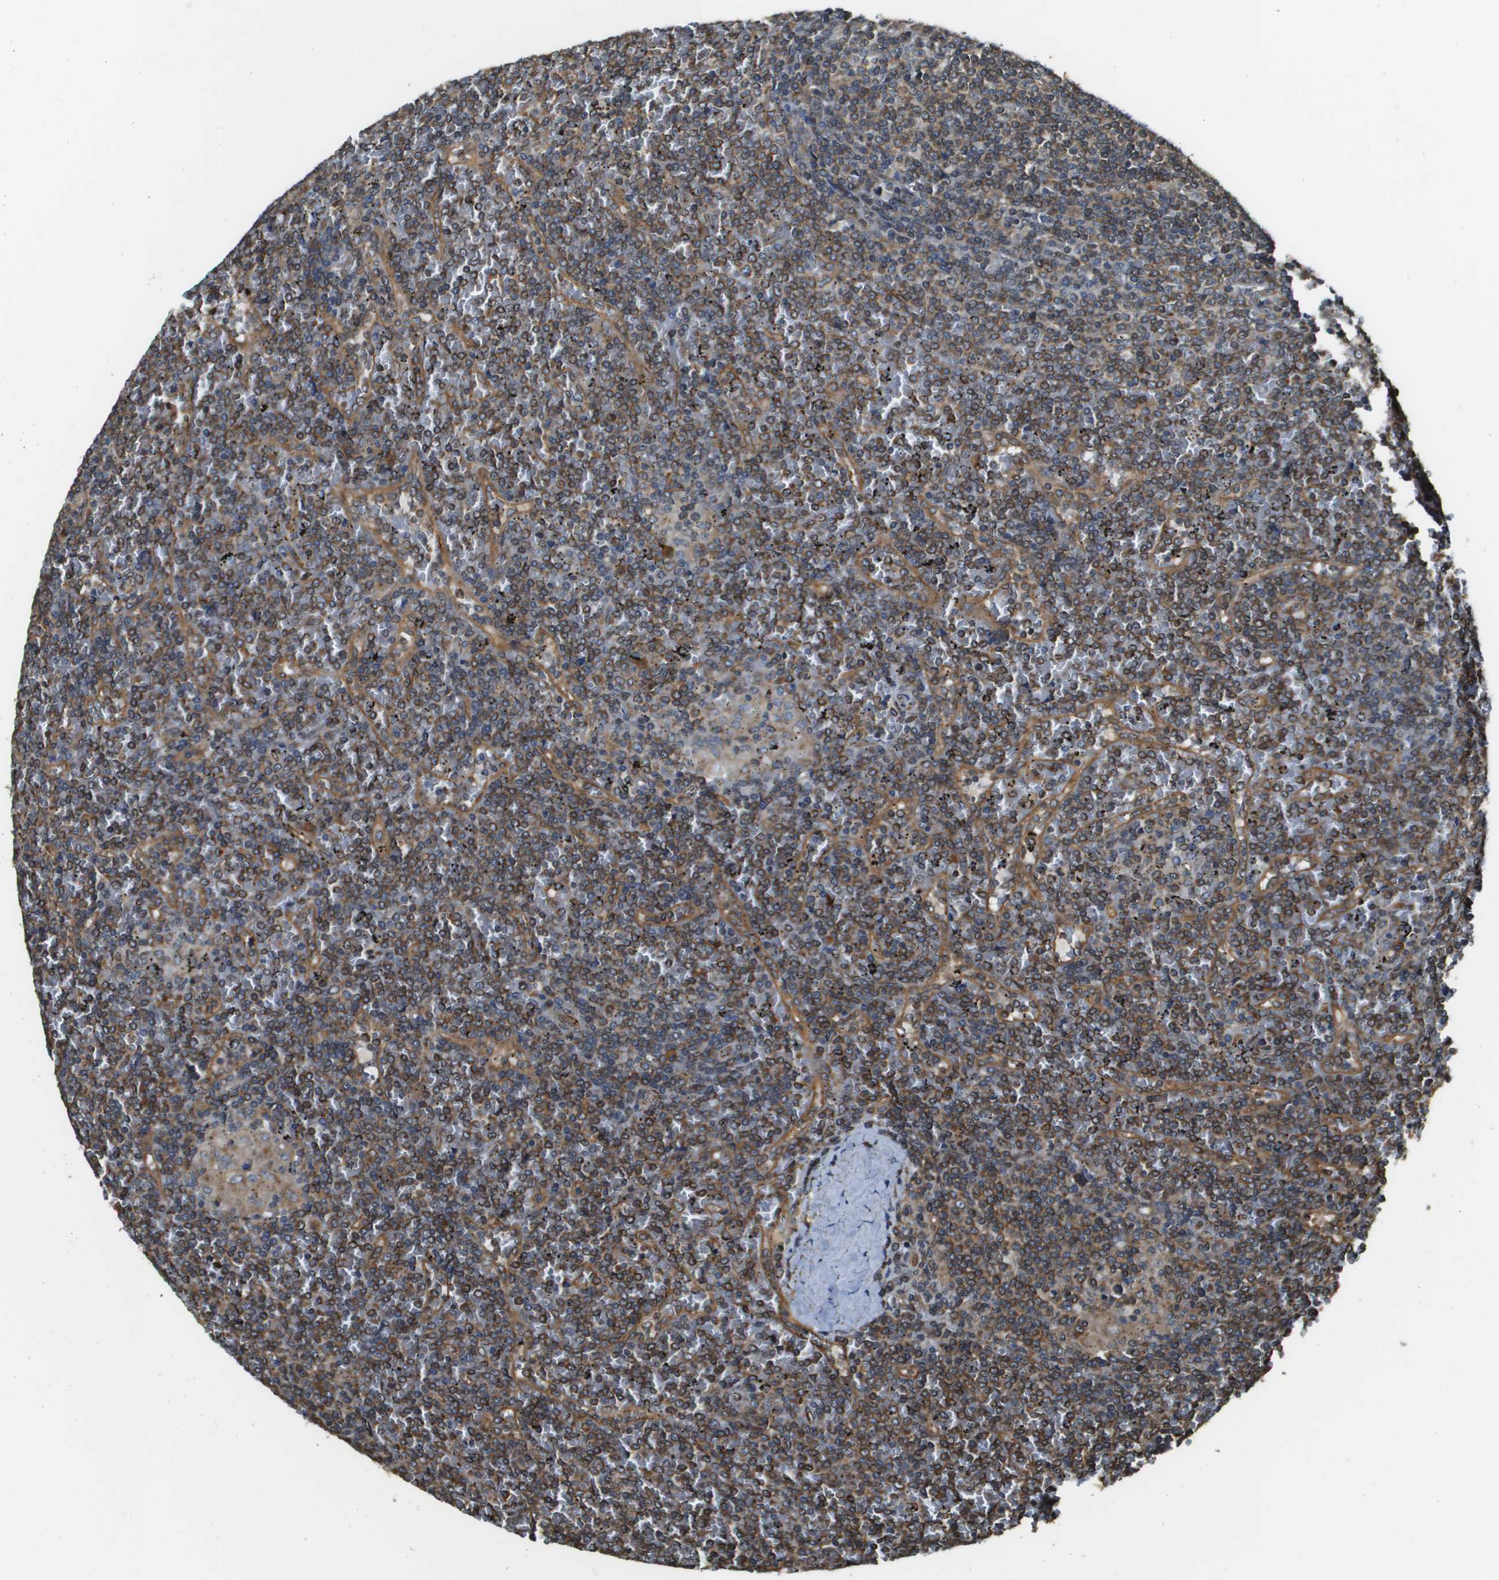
{"staining": {"intensity": "moderate", "quantity": ">75%", "location": "cytoplasmic/membranous"}, "tissue": "lymphoma", "cell_type": "Tumor cells", "image_type": "cancer", "snomed": [{"axis": "morphology", "description": "Malignant lymphoma, non-Hodgkin's type, Low grade"}, {"axis": "topography", "description": "Spleen"}], "caption": "Immunohistochemistry (DAB) staining of human low-grade malignant lymphoma, non-Hodgkin's type shows moderate cytoplasmic/membranous protein positivity in approximately >75% of tumor cells. The protein is shown in brown color, while the nuclei are stained blue.", "gene": "SEC62", "patient": {"sex": "female", "age": 19}}